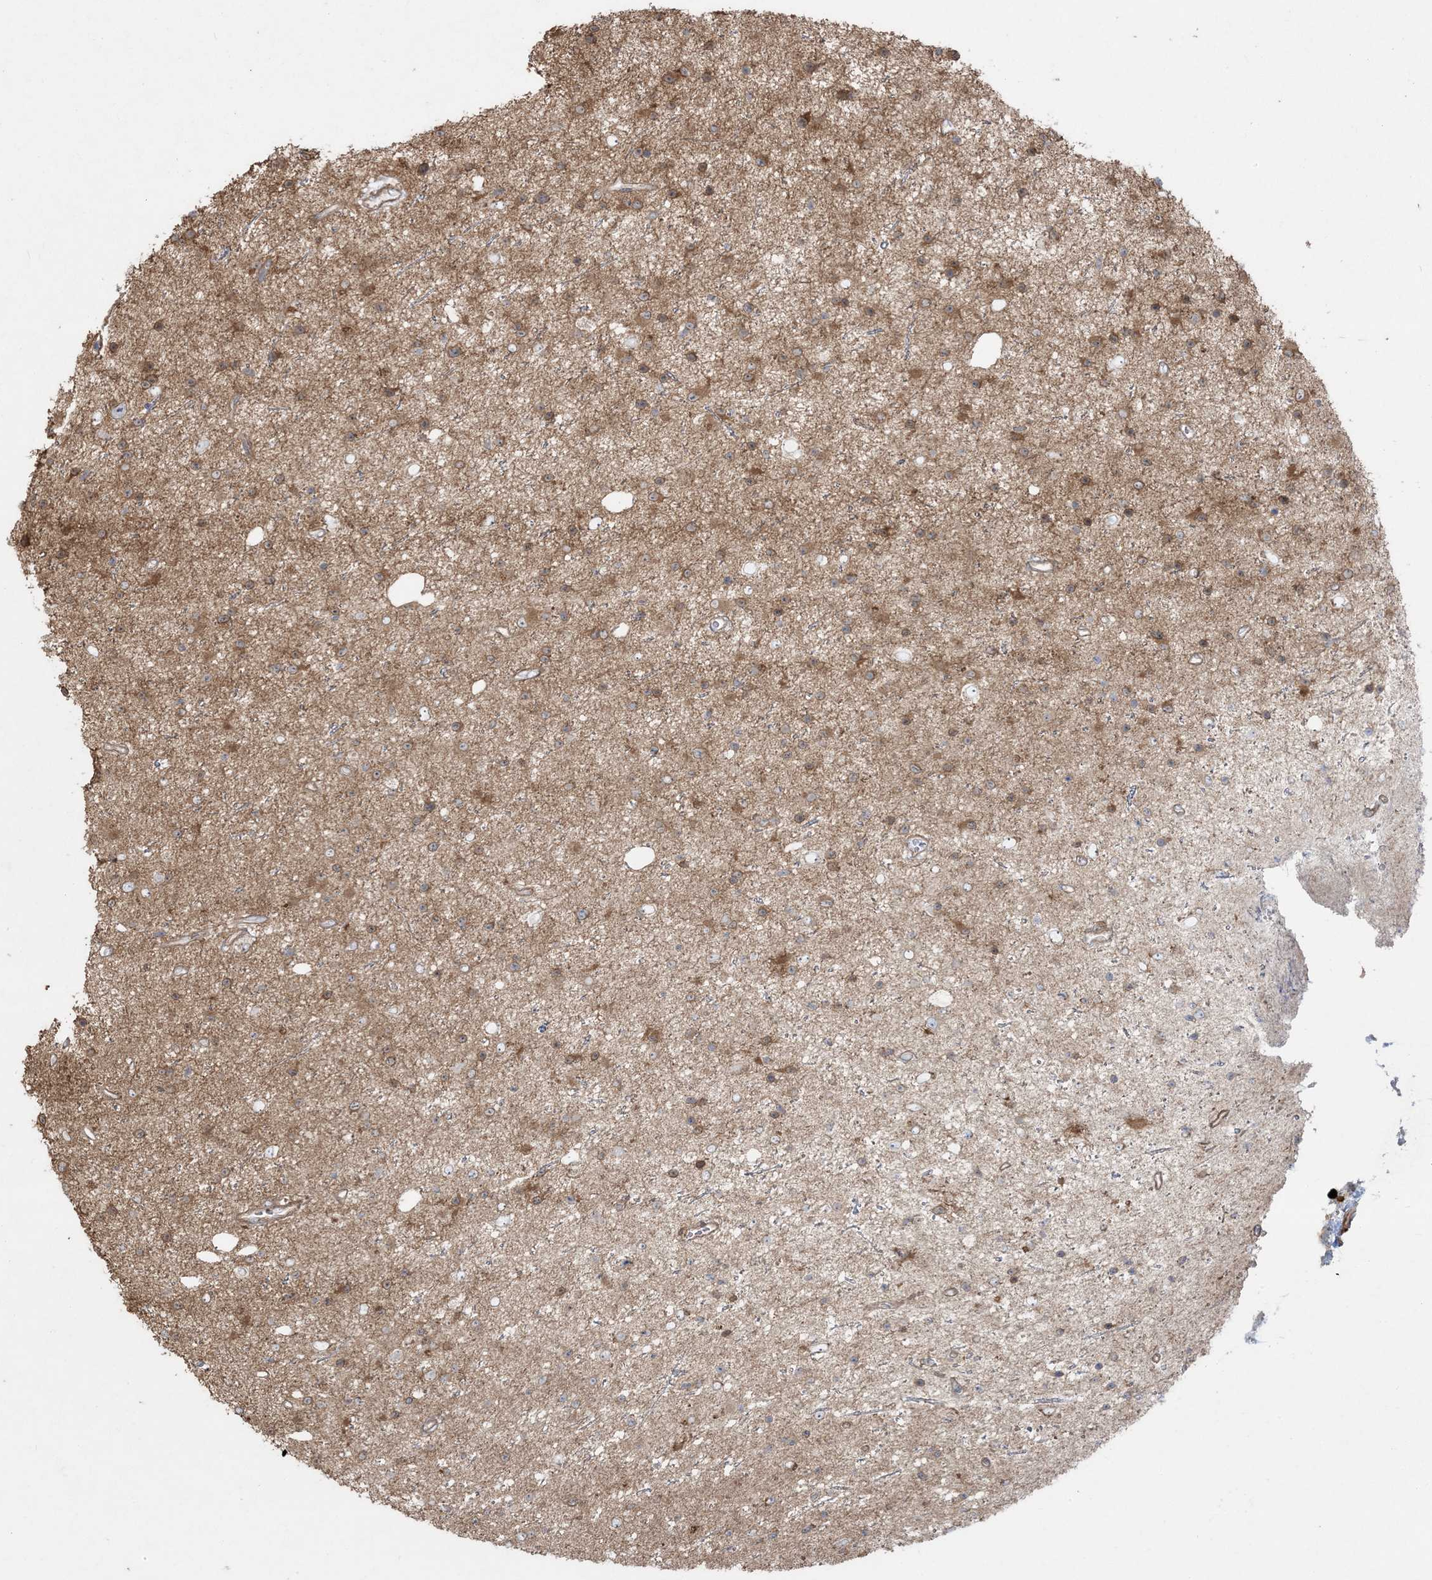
{"staining": {"intensity": "moderate", "quantity": ">75%", "location": "cytoplasmic/membranous"}, "tissue": "glioma", "cell_type": "Tumor cells", "image_type": "cancer", "snomed": [{"axis": "morphology", "description": "Glioma, malignant, Low grade"}, {"axis": "topography", "description": "Cerebral cortex"}], "caption": "Tumor cells exhibit moderate cytoplasmic/membranous positivity in about >75% of cells in glioma.", "gene": "HNMT", "patient": {"sex": "female", "age": 39}}